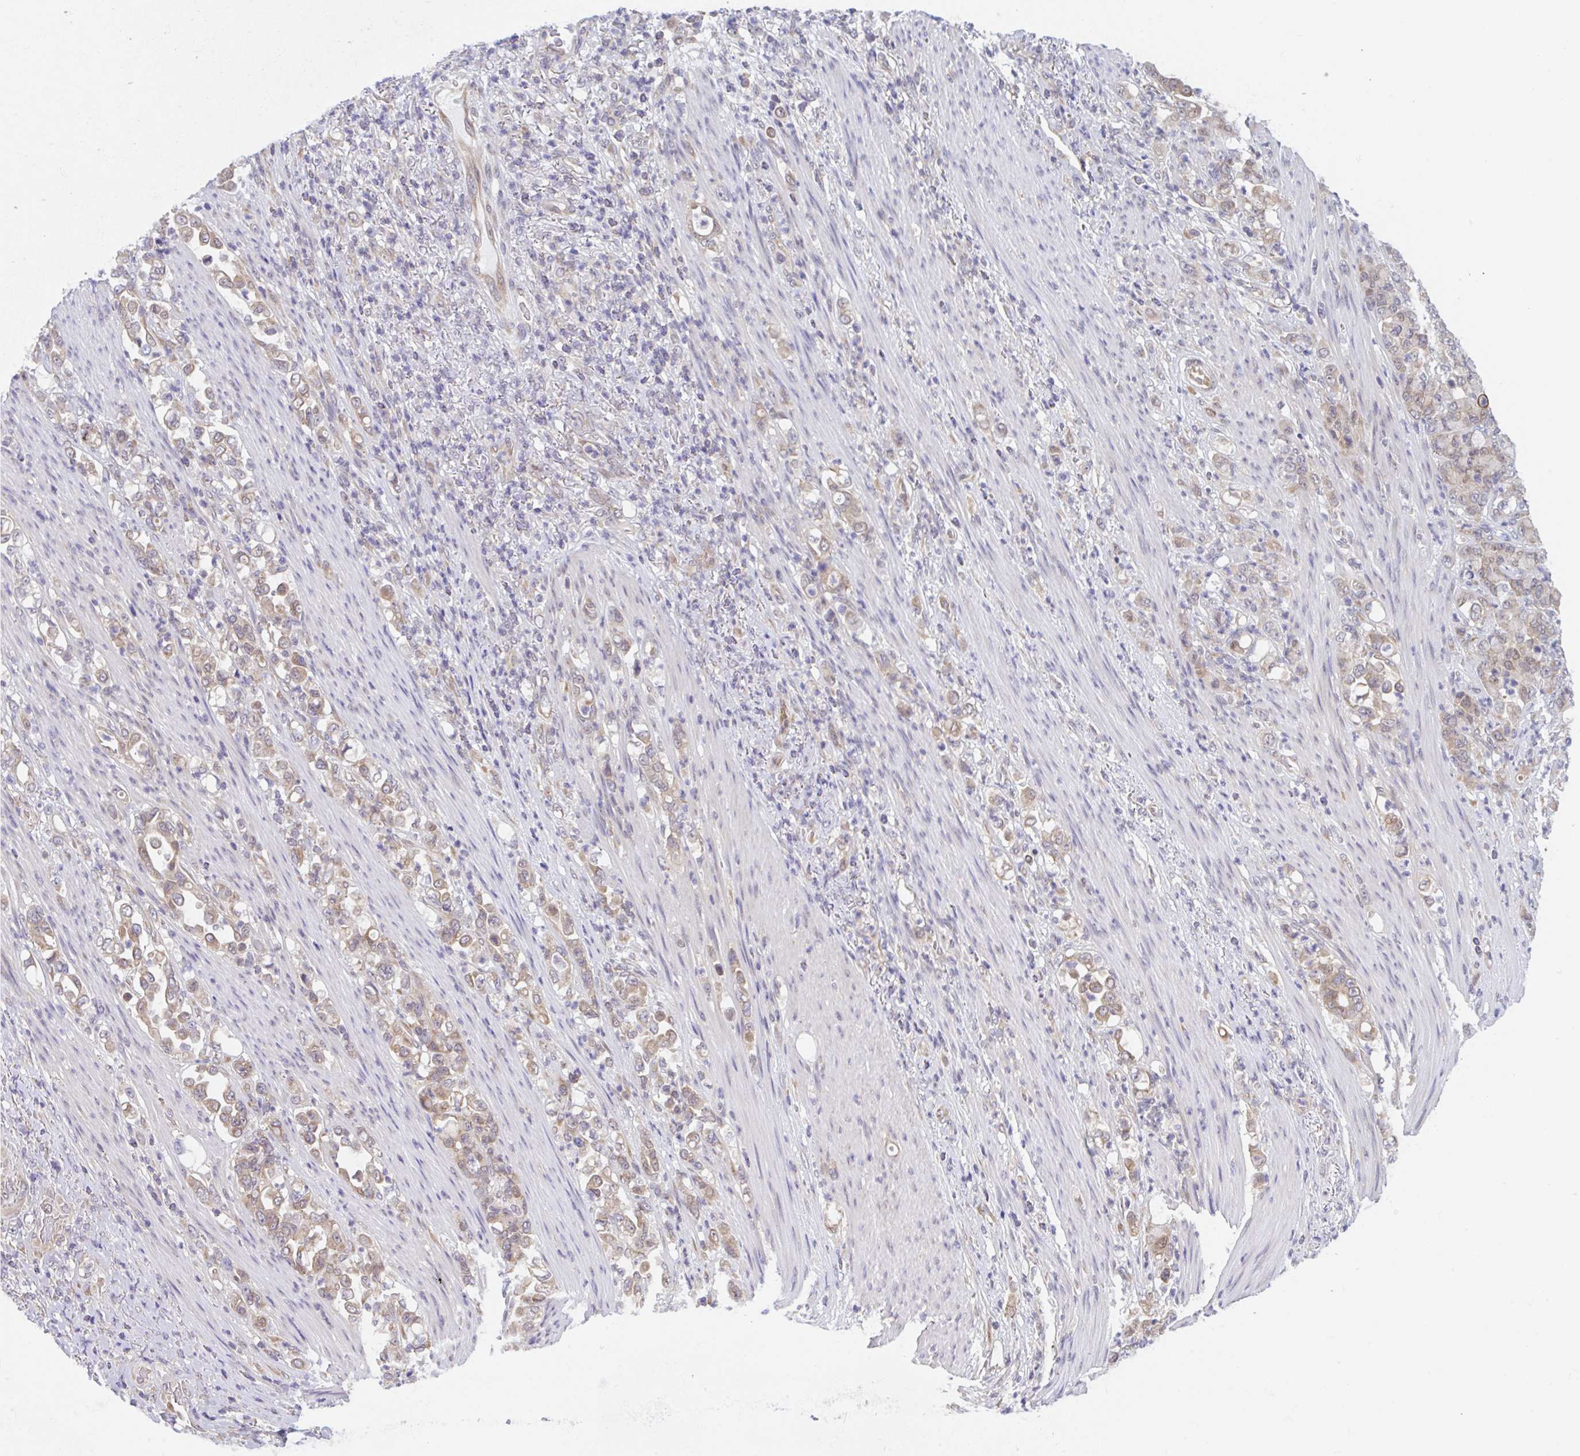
{"staining": {"intensity": "weak", "quantity": ">75%", "location": "cytoplasmic/membranous"}, "tissue": "stomach cancer", "cell_type": "Tumor cells", "image_type": "cancer", "snomed": [{"axis": "morphology", "description": "Normal tissue, NOS"}, {"axis": "morphology", "description": "Adenocarcinoma, NOS"}, {"axis": "topography", "description": "Stomach"}], "caption": "Immunohistochemical staining of human stomach cancer (adenocarcinoma) reveals low levels of weak cytoplasmic/membranous protein staining in about >75% of tumor cells.", "gene": "TBPL2", "patient": {"sex": "female", "age": 79}}